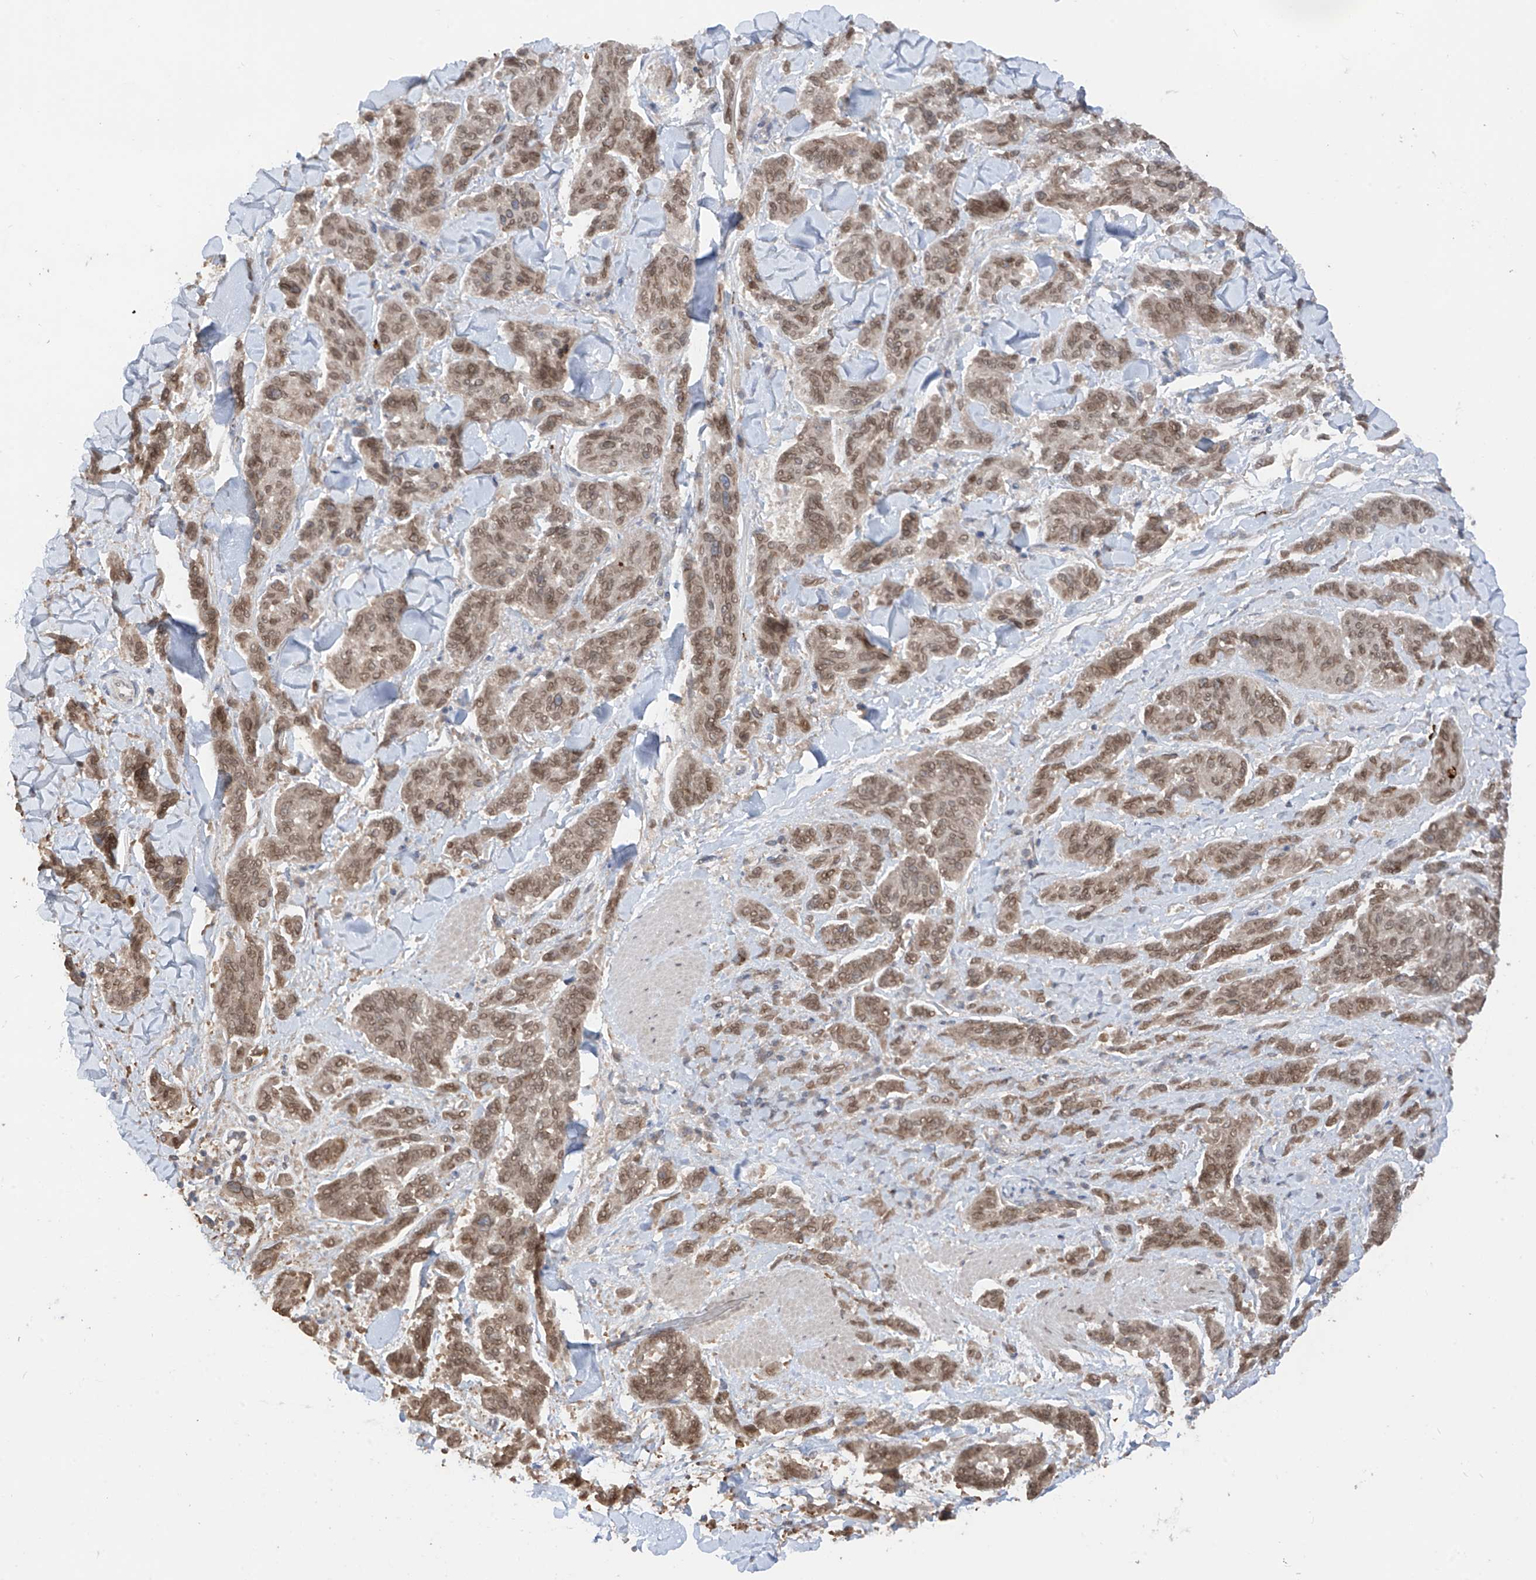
{"staining": {"intensity": "moderate", "quantity": "25%-75%", "location": "cytoplasmic/membranous,nuclear"}, "tissue": "melanoma", "cell_type": "Tumor cells", "image_type": "cancer", "snomed": [{"axis": "morphology", "description": "Malignant melanoma, NOS"}, {"axis": "topography", "description": "Skin"}], "caption": "Immunohistochemistry (DAB) staining of melanoma demonstrates moderate cytoplasmic/membranous and nuclear protein staining in approximately 25%-75% of tumor cells.", "gene": "AHCTF1", "patient": {"sex": "male", "age": 53}}